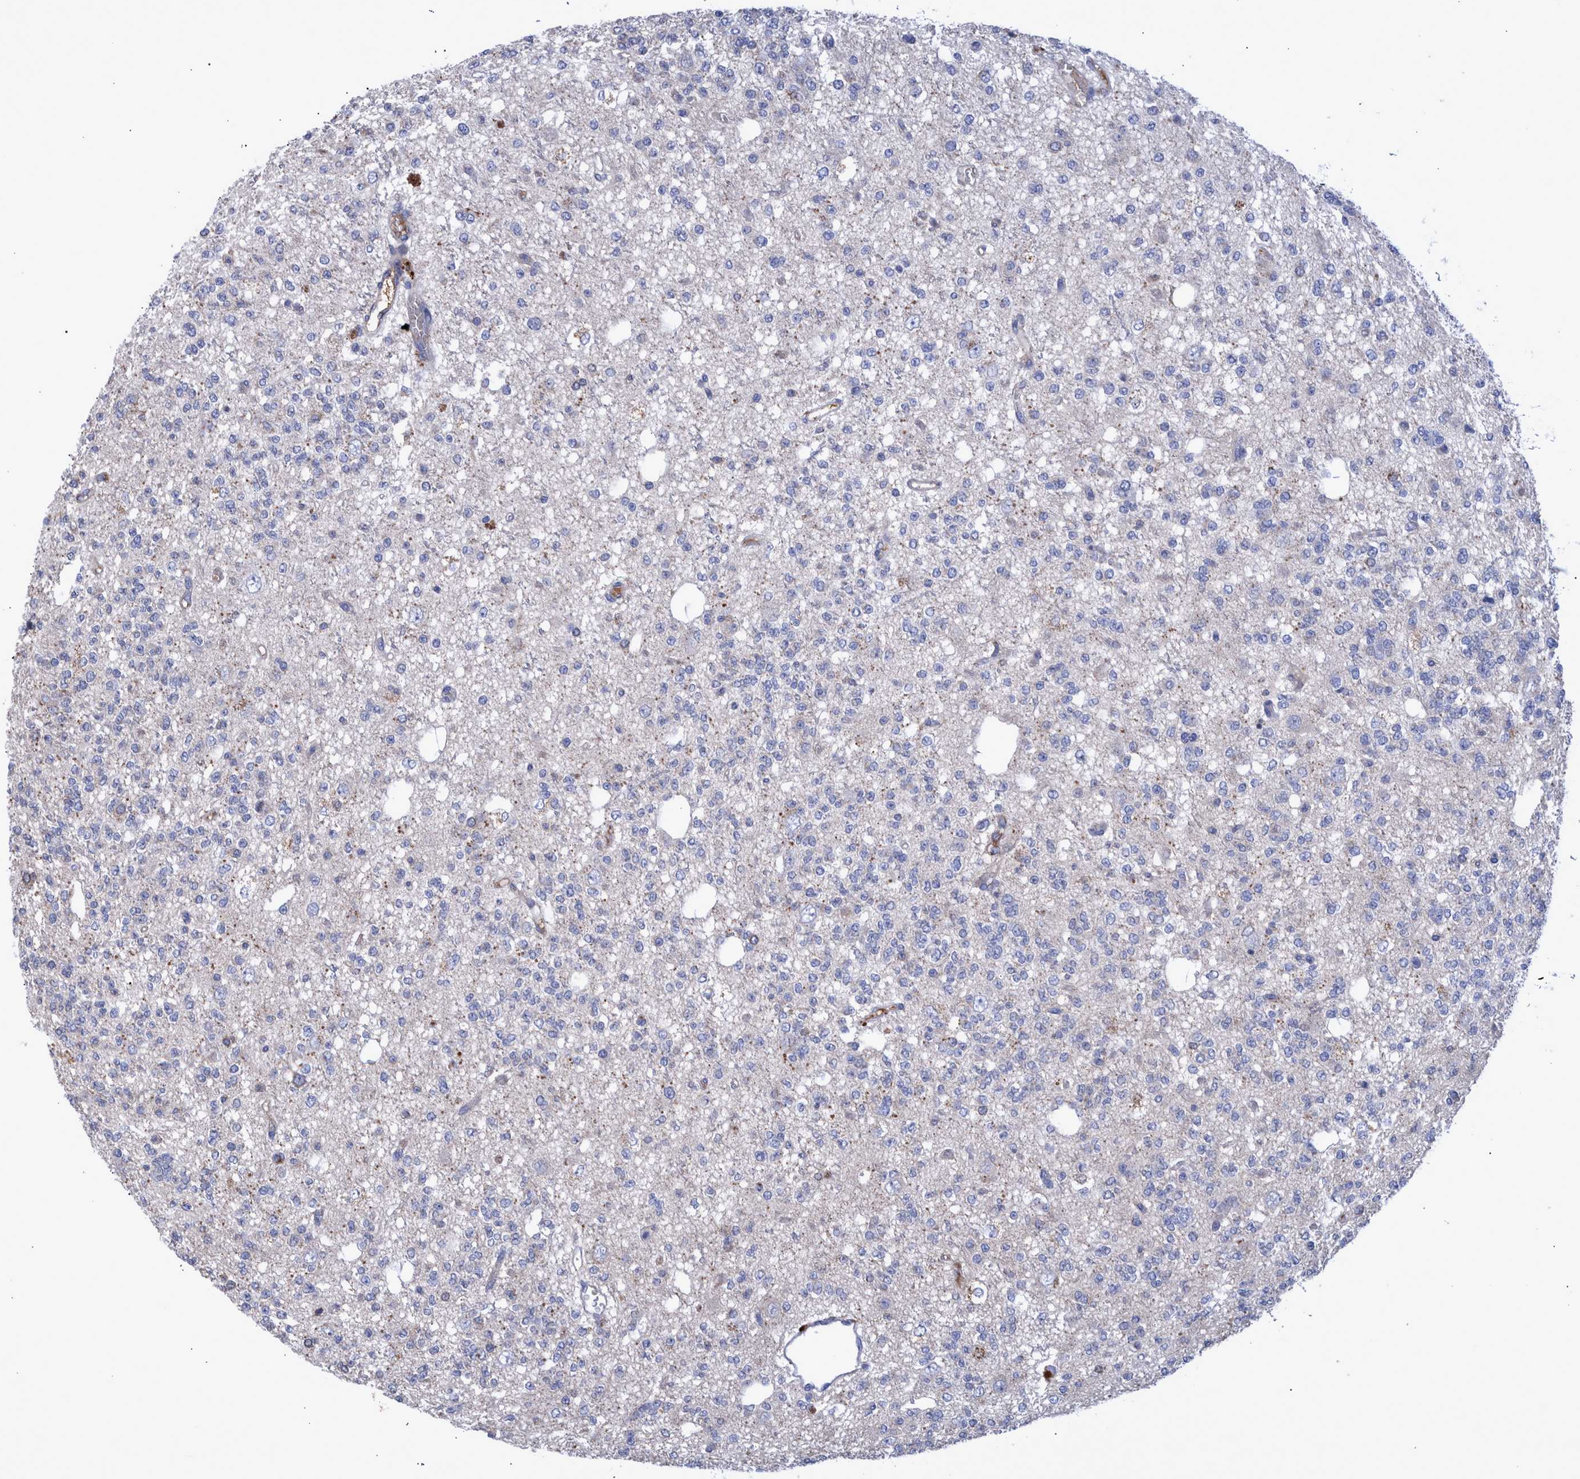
{"staining": {"intensity": "negative", "quantity": "none", "location": "none"}, "tissue": "glioma", "cell_type": "Tumor cells", "image_type": "cancer", "snomed": [{"axis": "morphology", "description": "Glioma, malignant, Low grade"}, {"axis": "topography", "description": "Brain"}], "caption": "Immunohistochemical staining of low-grade glioma (malignant) exhibits no significant staining in tumor cells.", "gene": "DLL4", "patient": {"sex": "male", "age": 38}}